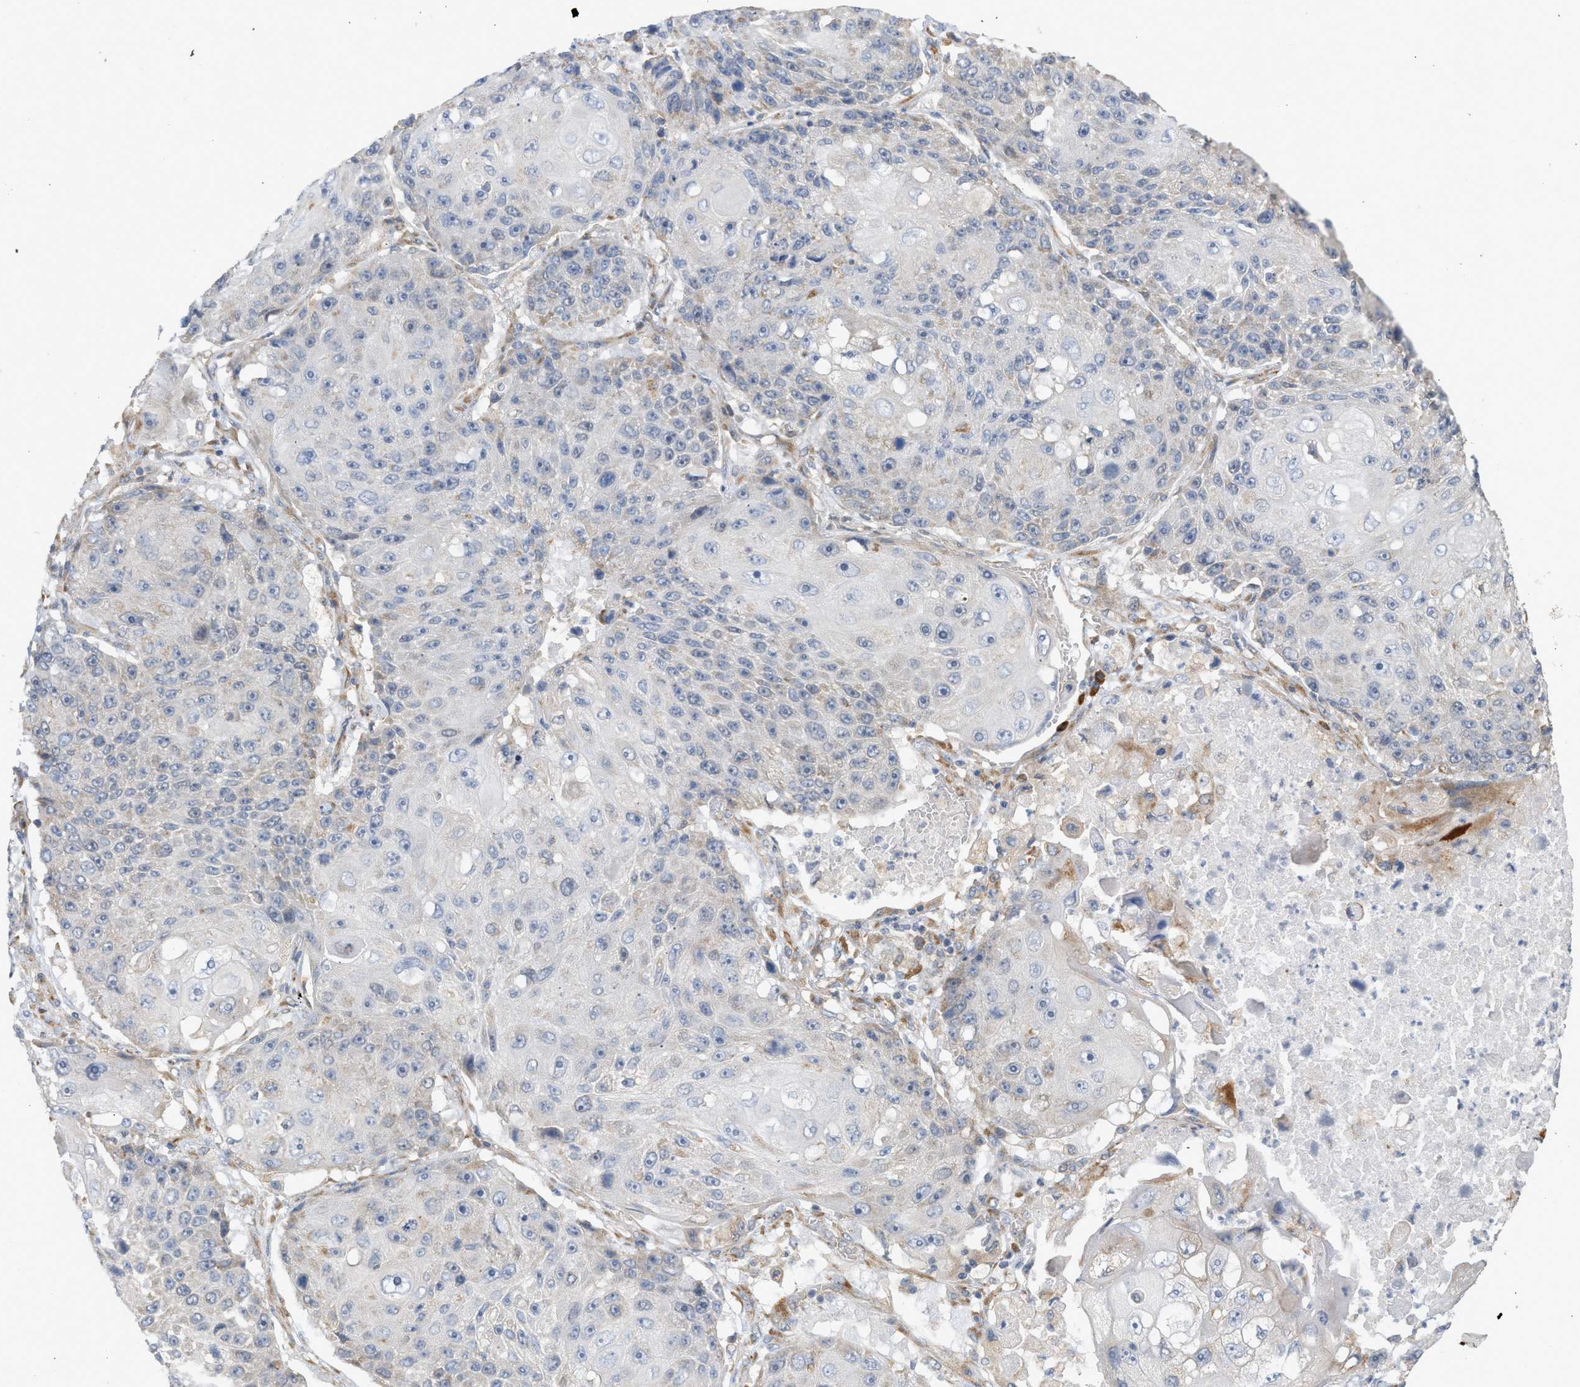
{"staining": {"intensity": "negative", "quantity": "none", "location": "none"}, "tissue": "lung cancer", "cell_type": "Tumor cells", "image_type": "cancer", "snomed": [{"axis": "morphology", "description": "Squamous cell carcinoma, NOS"}, {"axis": "topography", "description": "Lung"}], "caption": "The image reveals no significant expression in tumor cells of lung cancer (squamous cell carcinoma). (Brightfield microscopy of DAB IHC at high magnification).", "gene": "SVOP", "patient": {"sex": "male", "age": 61}}